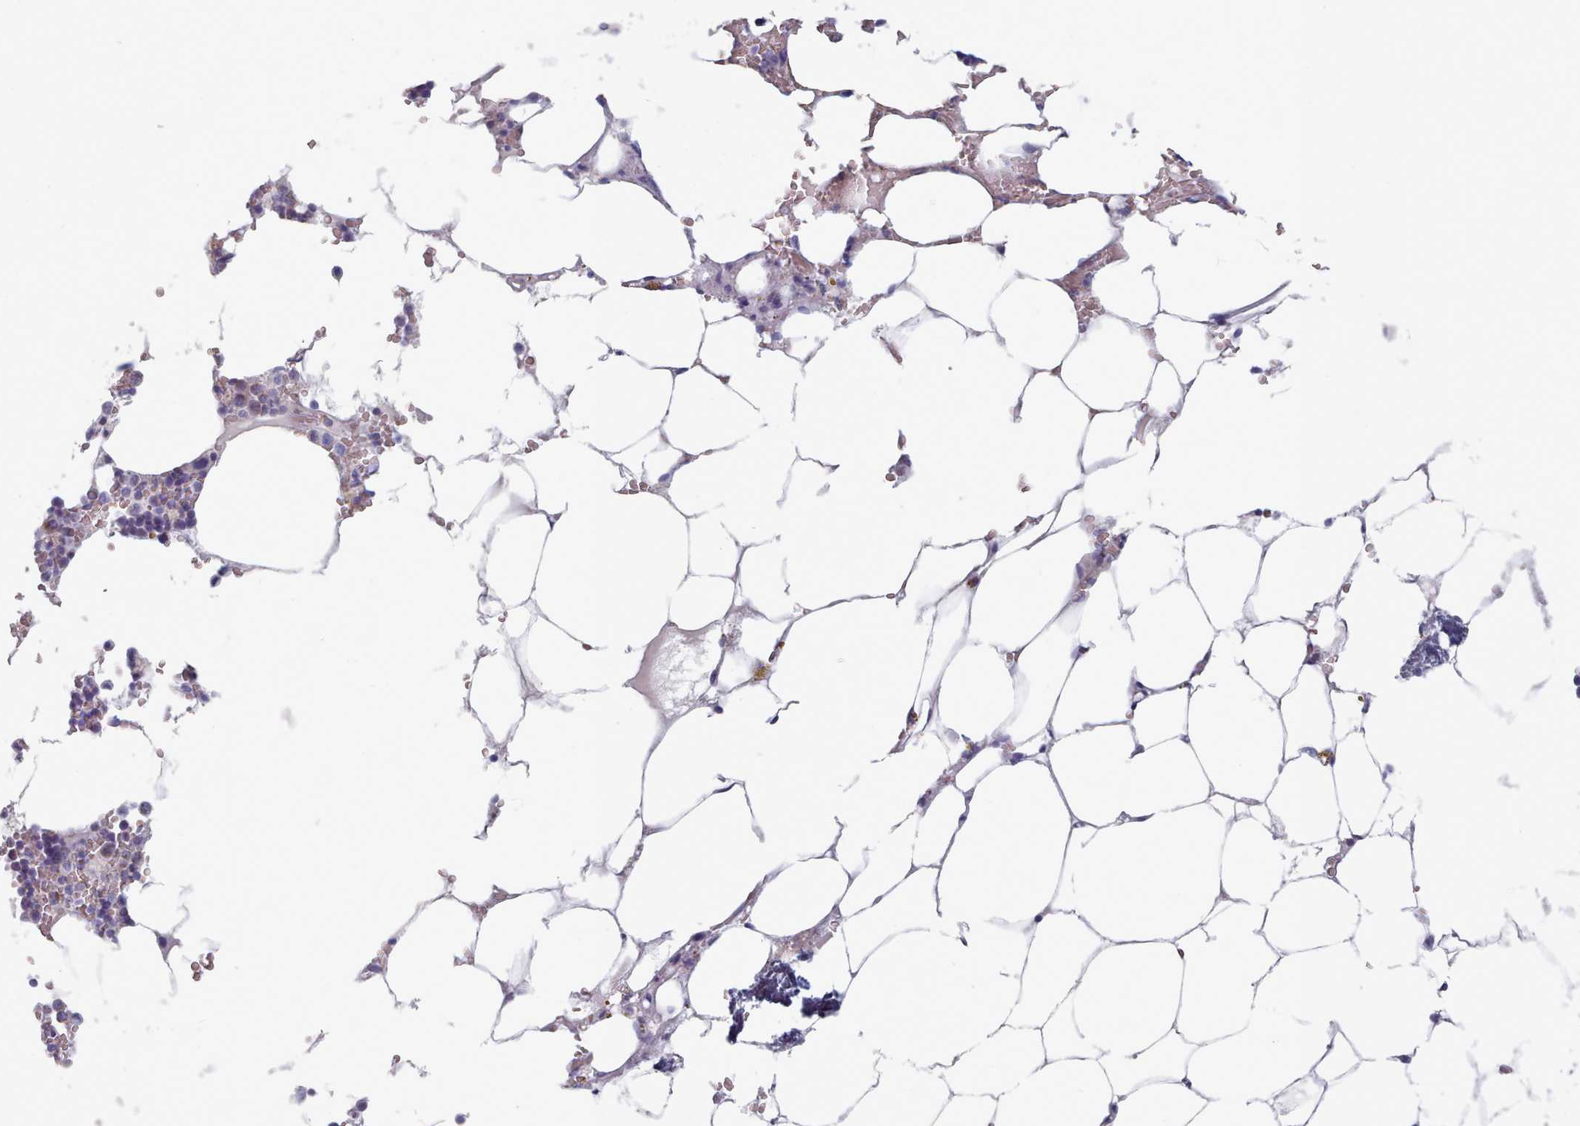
{"staining": {"intensity": "negative", "quantity": "none", "location": "none"}, "tissue": "bone marrow", "cell_type": "Hematopoietic cells", "image_type": "normal", "snomed": [{"axis": "morphology", "description": "Normal tissue, NOS"}, {"axis": "topography", "description": "Bone marrow"}], "caption": "The IHC histopathology image has no significant expression in hematopoietic cells of bone marrow. (Immunohistochemistry, brightfield microscopy, high magnification).", "gene": "HAO1", "patient": {"sex": "male", "age": 70}}